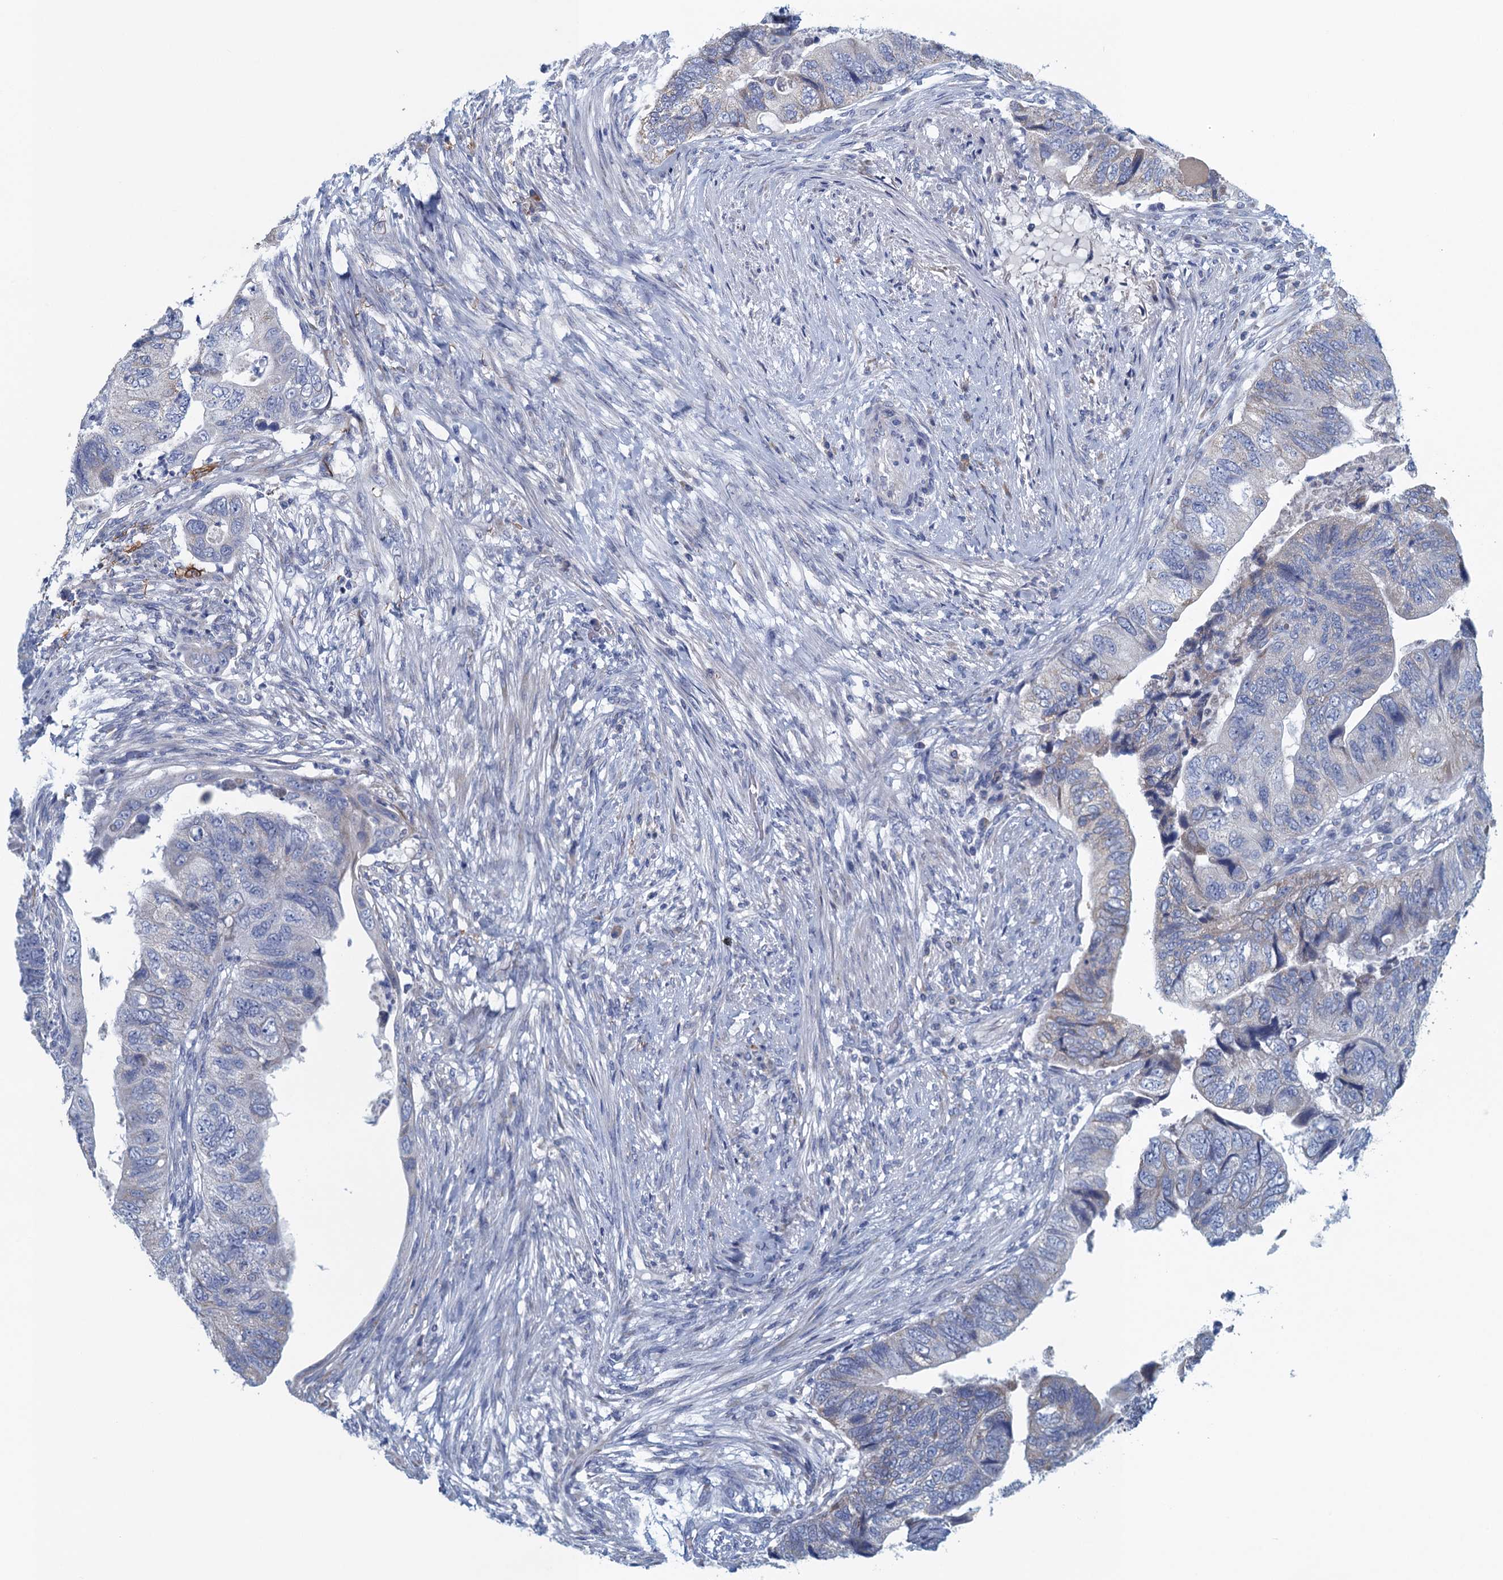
{"staining": {"intensity": "negative", "quantity": "none", "location": "none"}, "tissue": "colorectal cancer", "cell_type": "Tumor cells", "image_type": "cancer", "snomed": [{"axis": "morphology", "description": "Adenocarcinoma, NOS"}, {"axis": "topography", "description": "Rectum"}], "caption": "The photomicrograph displays no staining of tumor cells in colorectal cancer.", "gene": "C10orf88", "patient": {"sex": "male", "age": 63}}